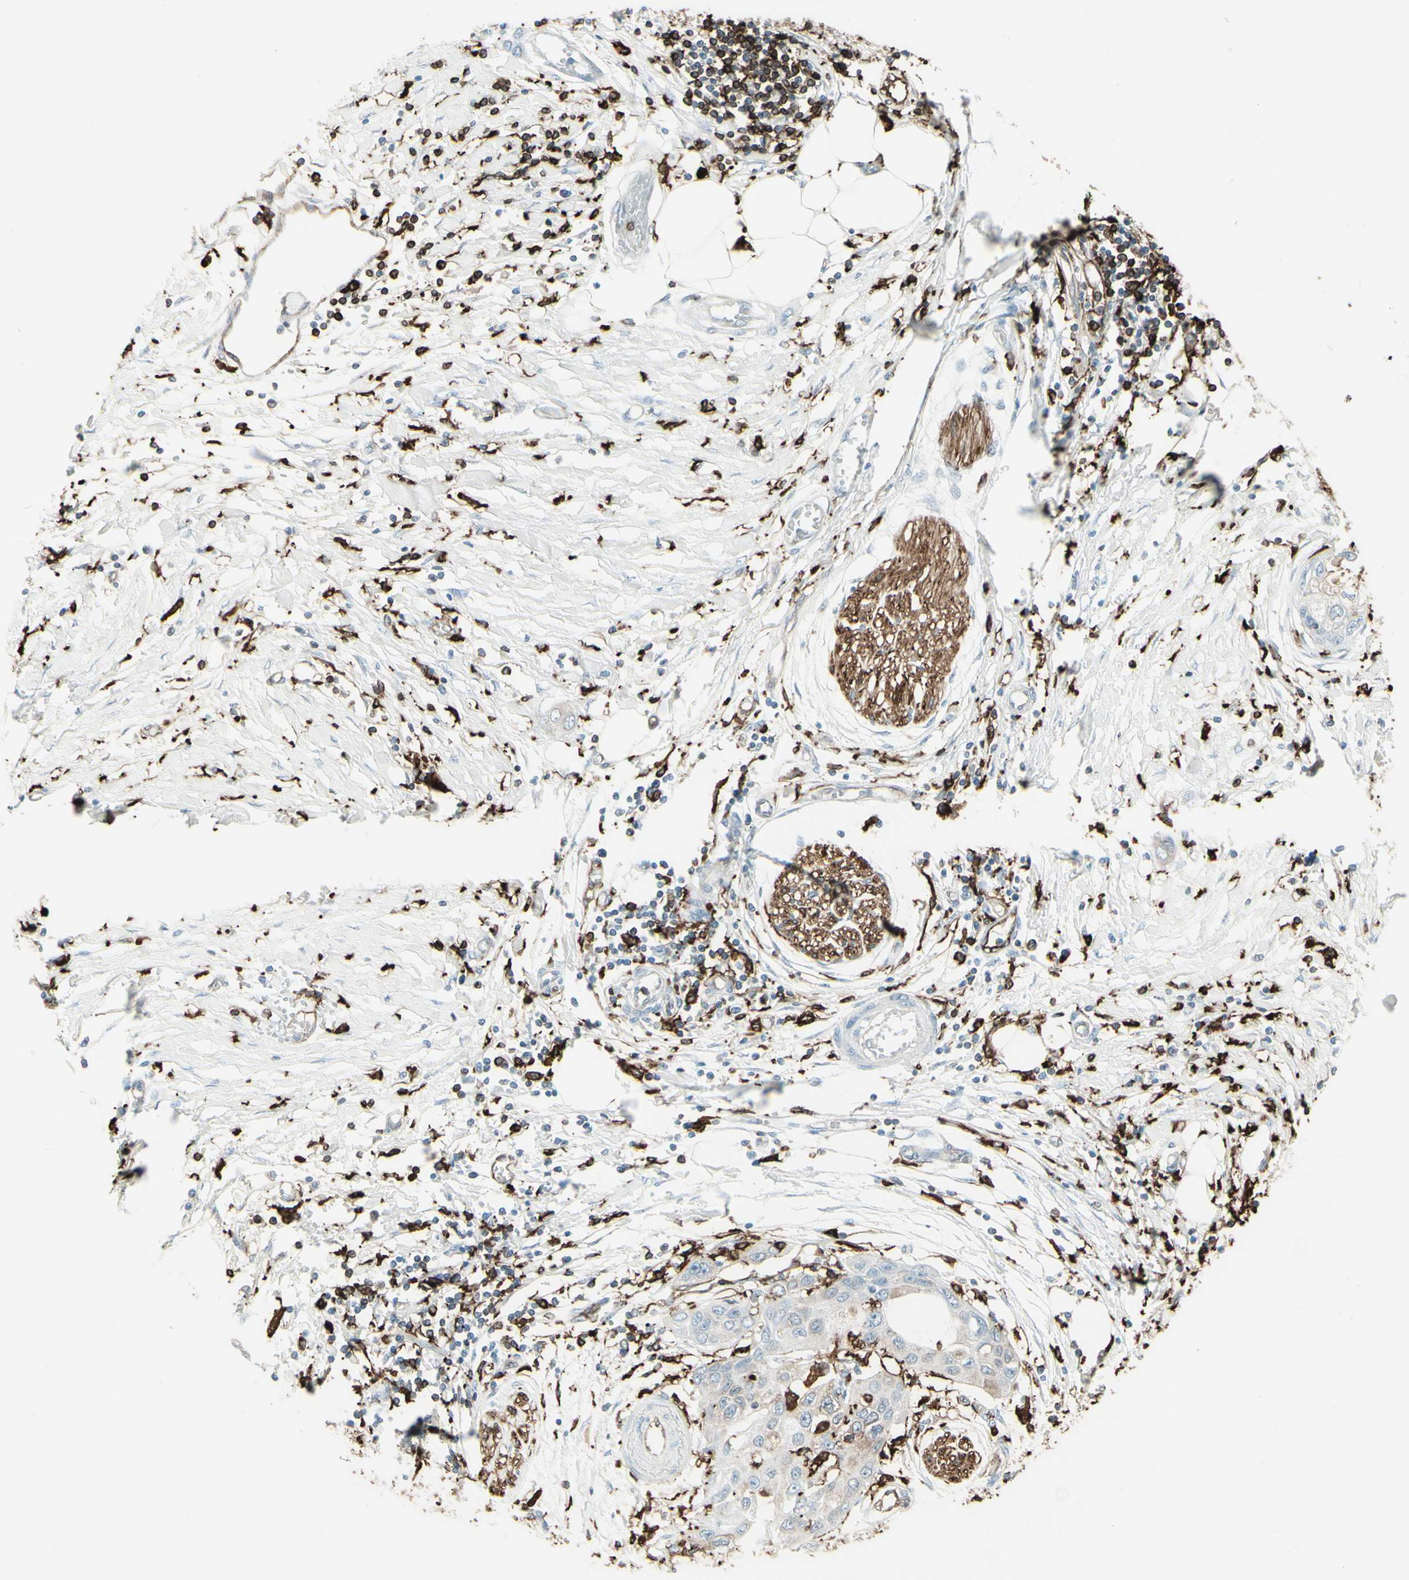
{"staining": {"intensity": "strong", "quantity": "<25%", "location": "cytoplasmic/membranous"}, "tissue": "pancreatic cancer", "cell_type": "Tumor cells", "image_type": "cancer", "snomed": [{"axis": "morphology", "description": "Adenocarcinoma, NOS"}, {"axis": "topography", "description": "Pancreas"}], "caption": "Immunohistochemical staining of pancreatic cancer (adenocarcinoma) displays medium levels of strong cytoplasmic/membranous protein expression in about <25% of tumor cells.", "gene": "HLA-DPB1", "patient": {"sex": "female", "age": 70}}